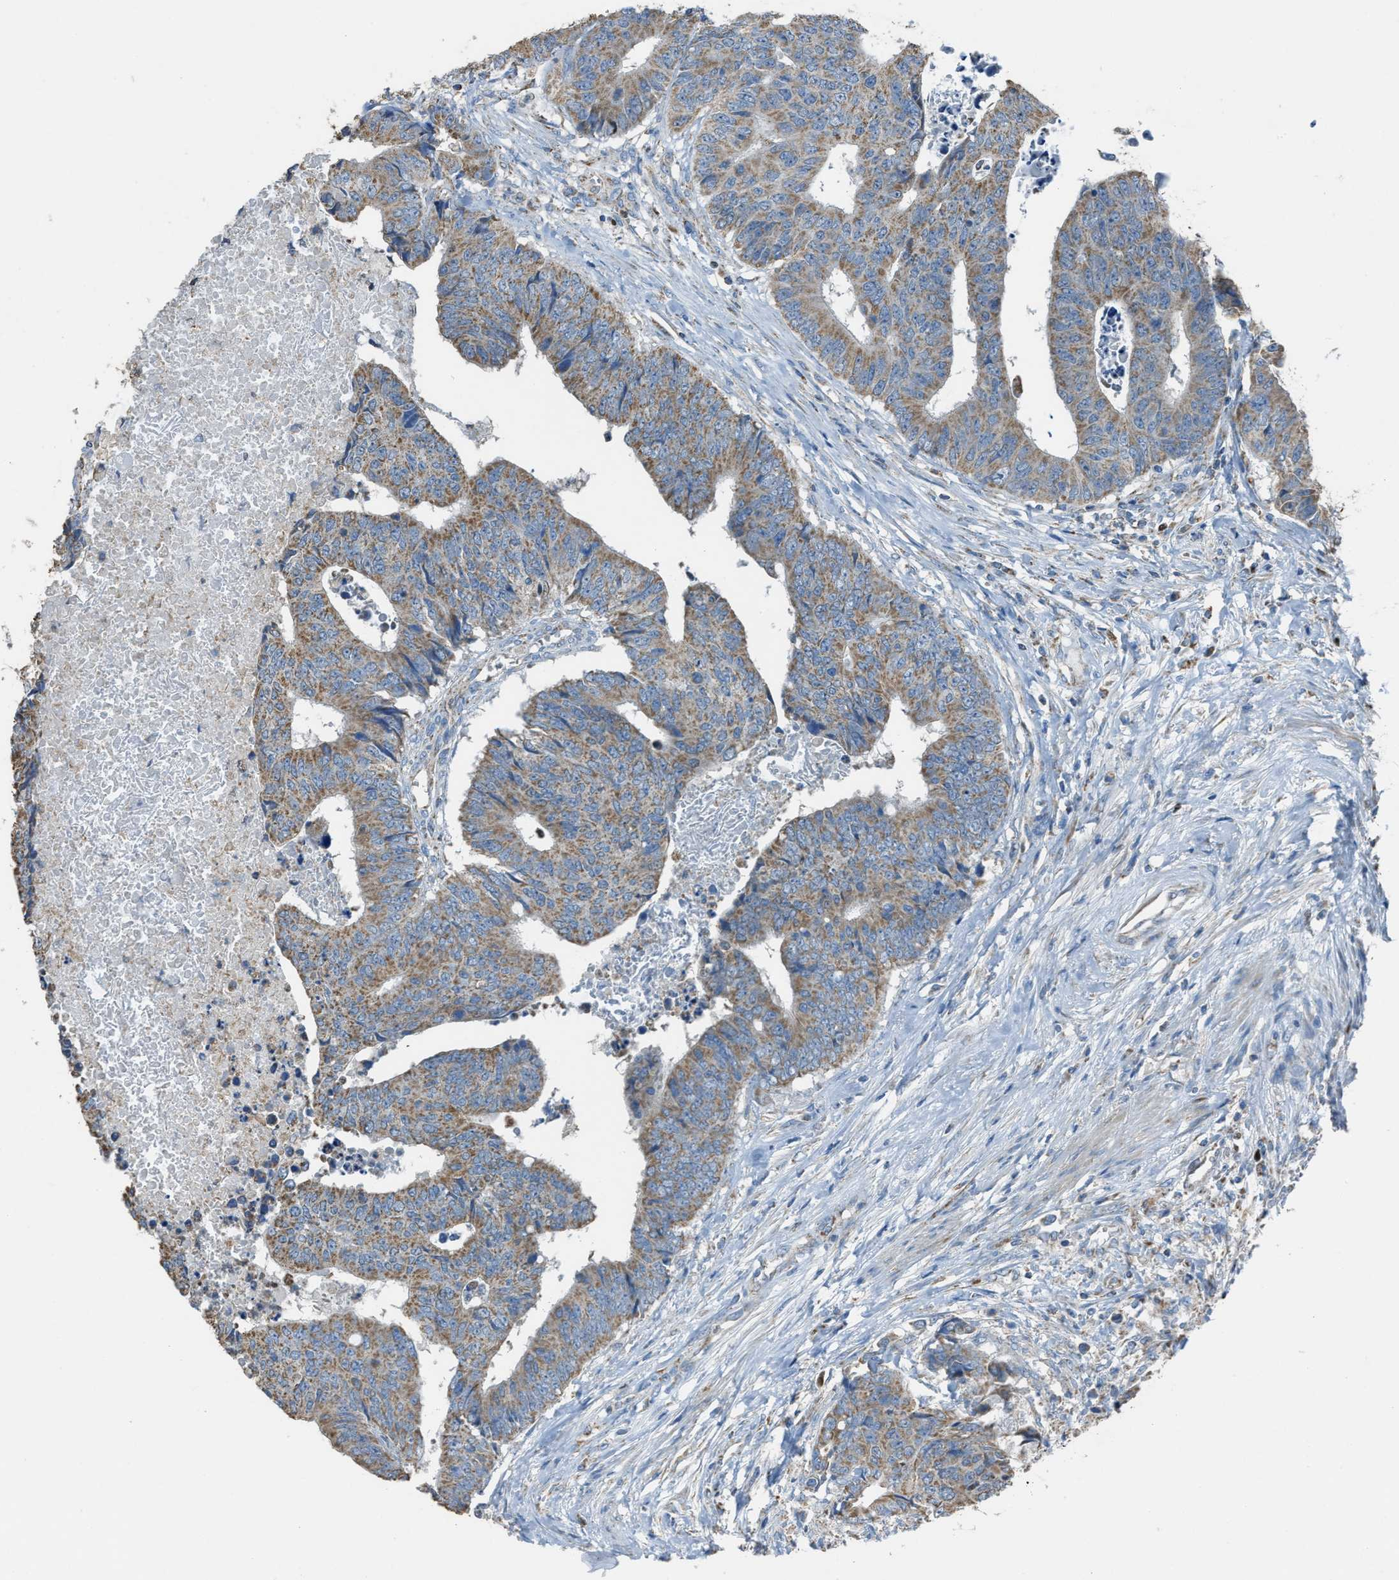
{"staining": {"intensity": "moderate", "quantity": ">75%", "location": "cytoplasmic/membranous"}, "tissue": "colorectal cancer", "cell_type": "Tumor cells", "image_type": "cancer", "snomed": [{"axis": "morphology", "description": "Adenocarcinoma, NOS"}, {"axis": "topography", "description": "Rectum"}], "caption": "Adenocarcinoma (colorectal) was stained to show a protein in brown. There is medium levels of moderate cytoplasmic/membranous positivity in about >75% of tumor cells.", "gene": "SLC25A11", "patient": {"sex": "male", "age": 84}}